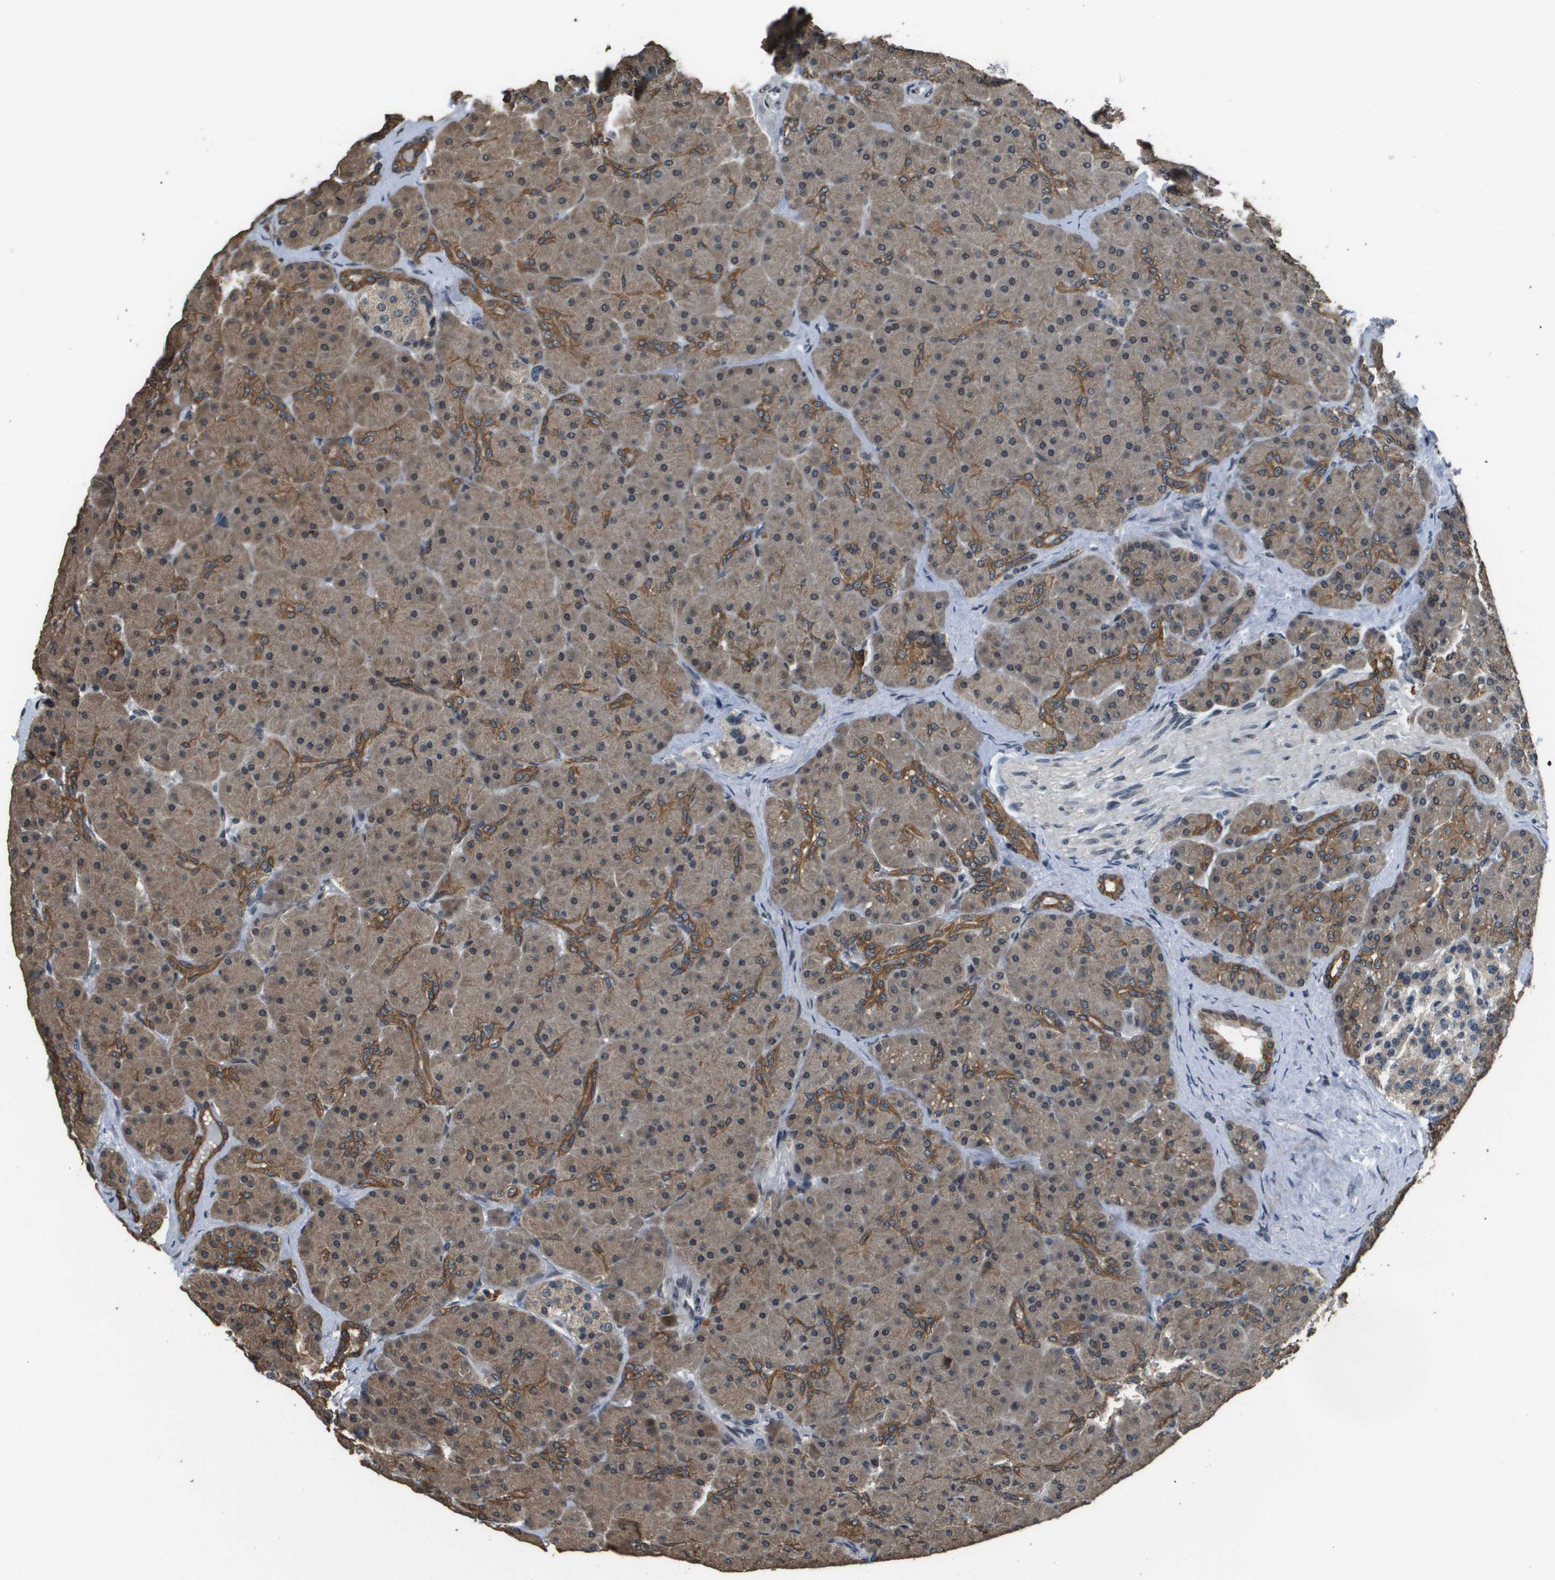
{"staining": {"intensity": "moderate", "quantity": ">75%", "location": "cytoplasmic/membranous,nuclear"}, "tissue": "pancreas", "cell_type": "Exocrine glandular cells", "image_type": "normal", "snomed": [{"axis": "morphology", "description": "Normal tissue, NOS"}, {"axis": "topography", "description": "Pancreas"}], "caption": "A photomicrograph of pancreas stained for a protein exhibits moderate cytoplasmic/membranous,nuclear brown staining in exocrine glandular cells. The staining was performed using DAB (3,3'-diaminobenzidine), with brown indicating positive protein expression. Nuclei are stained blue with hematoxylin.", "gene": "FANCC", "patient": {"sex": "male", "age": 66}}